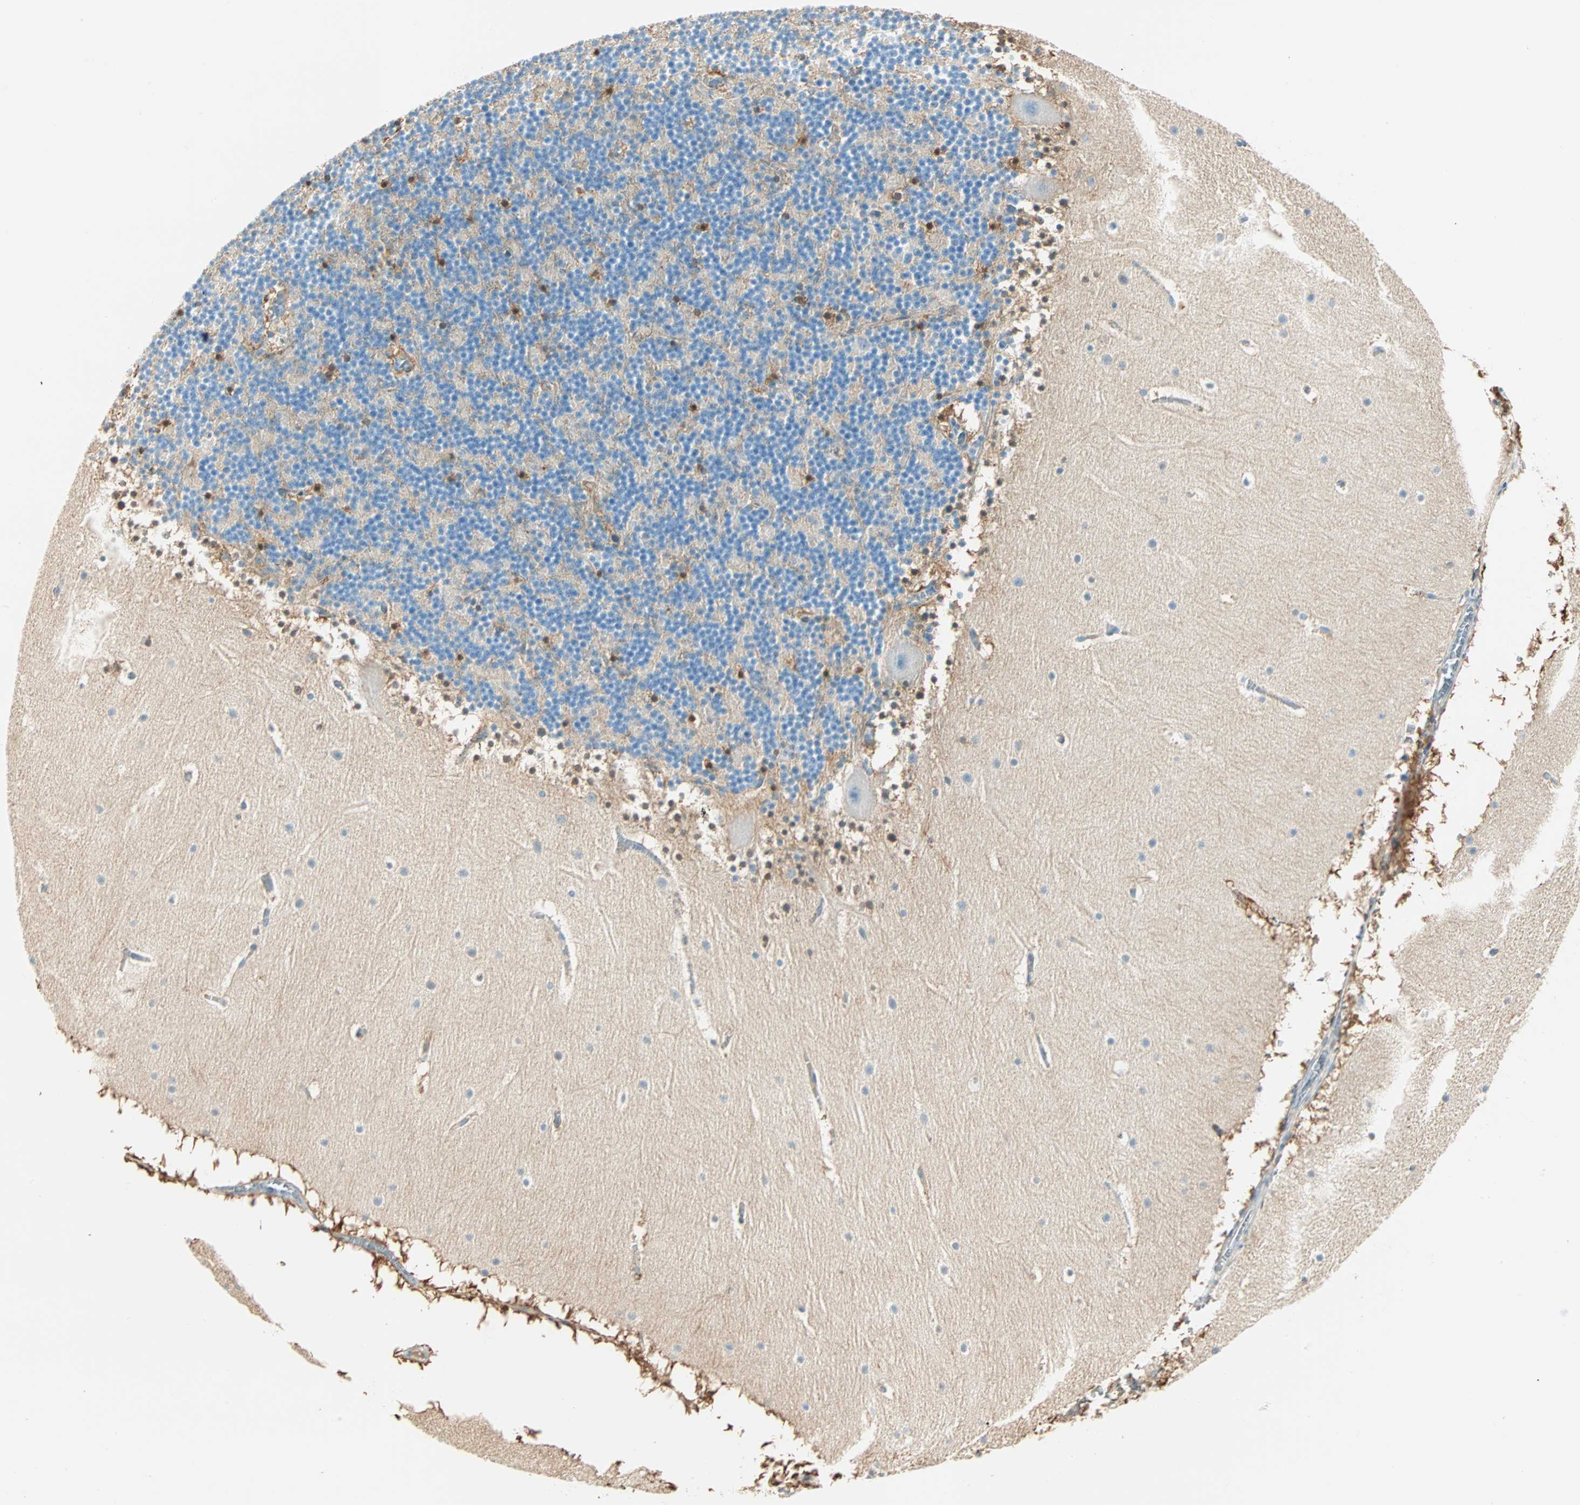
{"staining": {"intensity": "moderate", "quantity": "<25%", "location": "cytoplasmic/membranous"}, "tissue": "cerebellum", "cell_type": "Cells in granular layer", "image_type": "normal", "snomed": [{"axis": "morphology", "description": "Normal tissue, NOS"}, {"axis": "topography", "description": "Cerebellum"}], "caption": "Human cerebellum stained for a protein (brown) demonstrates moderate cytoplasmic/membranous positive staining in approximately <25% of cells in granular layer.", "gene": "ATF6", "patient": {"sex": "male", "age": 45}}